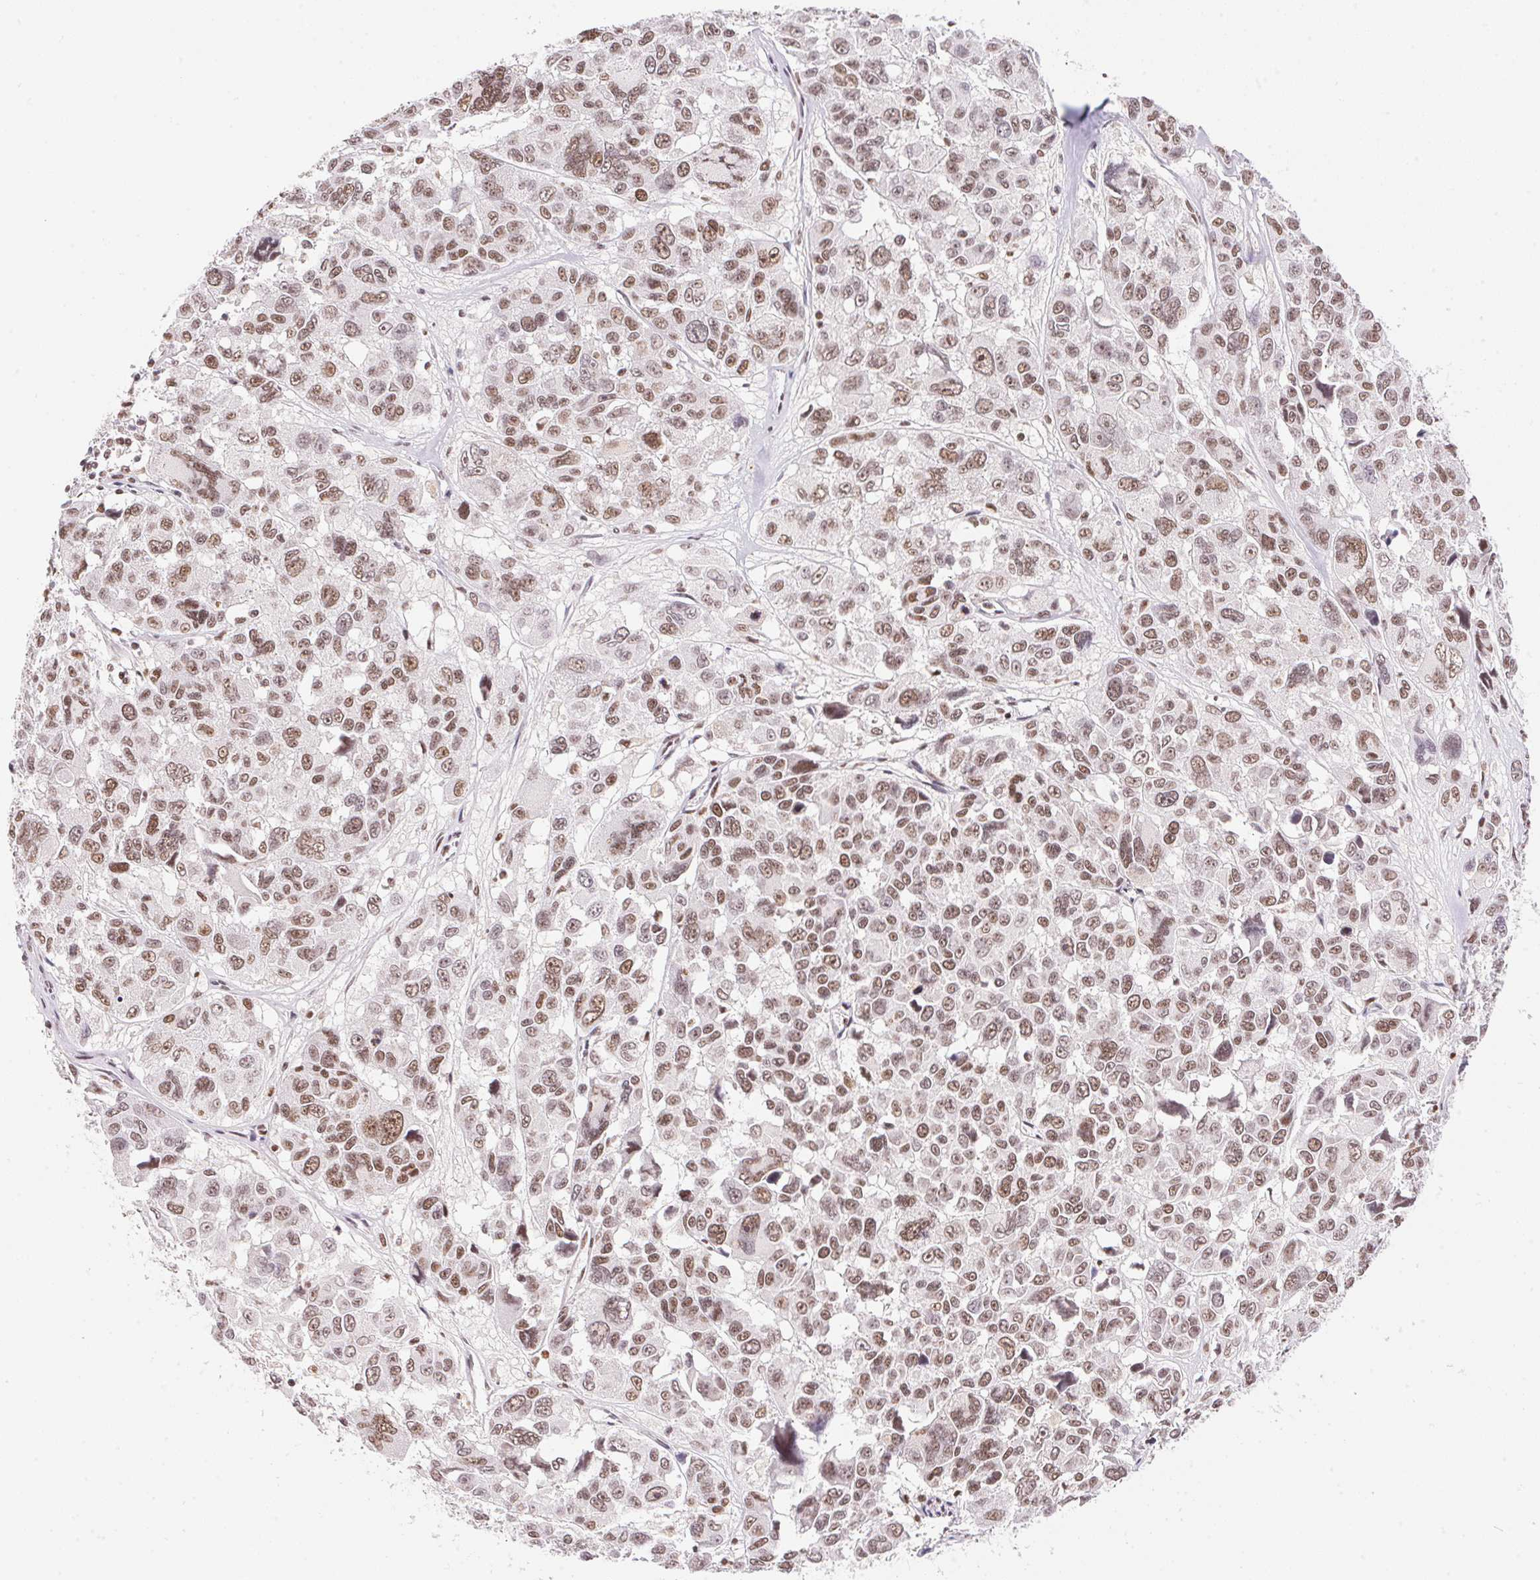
{"staining": {"intensity": "moderate", "quantity": ">75%", "location": "nuclear"}, "tissue": "melanoma", "cell_type": "Tumor cells", "image_type": "cancer", "snomed": [{"axis": "morphology", "description": "Malignant melanoma, NOS"}, {"axis": "topography", "description": "Skin"}], "caption": "The image shows staining of melanoma, revealing moderate nuclear protein positivity (brown color) within tumor cells.", "gene": "NFE2L1", "patient": {"sex": "female", "age": 66}}